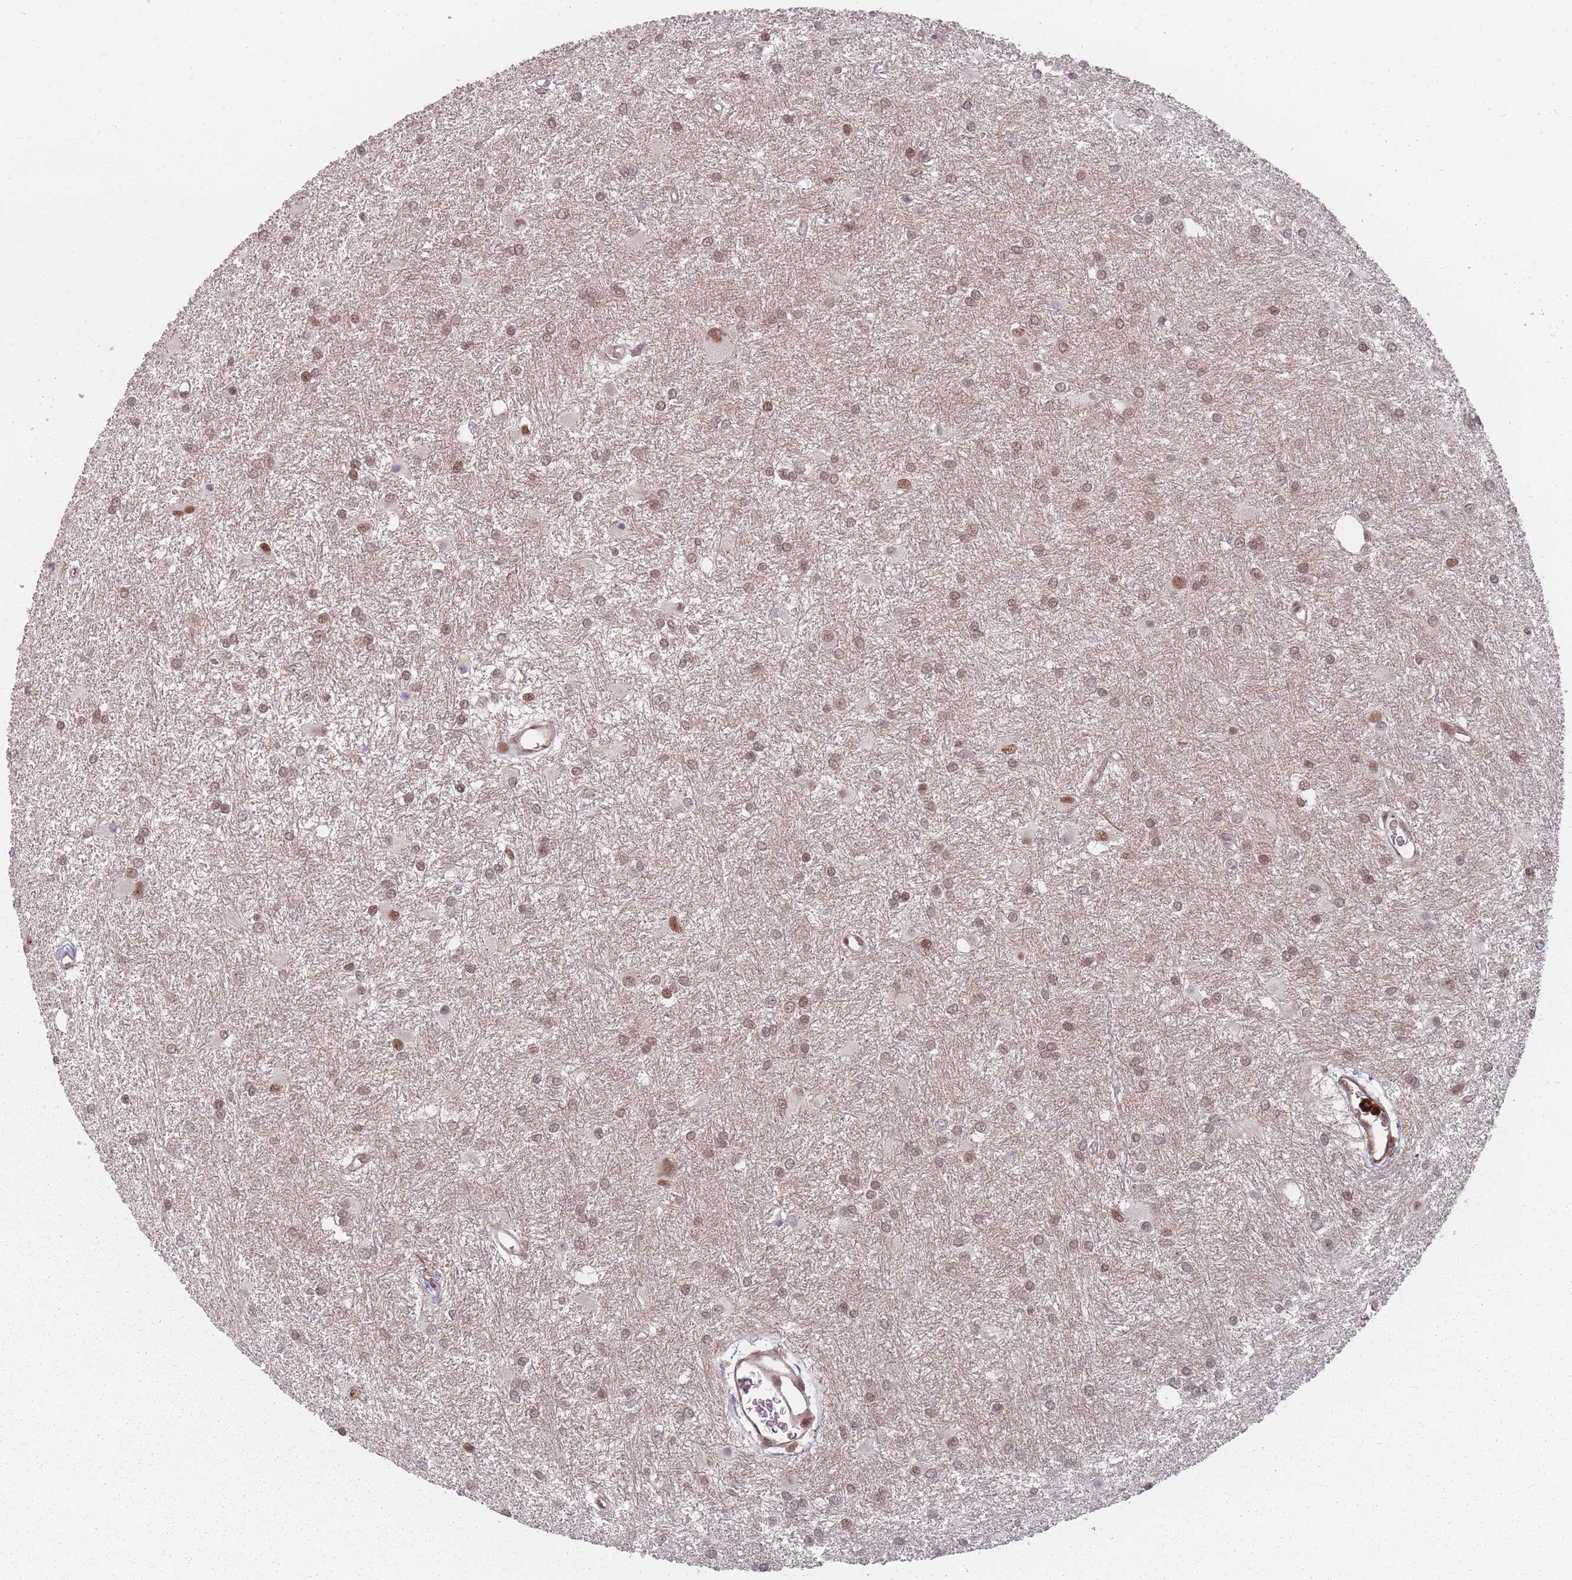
{"staining": {"intensity": "moderate", "quantity": ">75%", "location": "nuclear"}, "tissue": "glioma", "cell_type": "Tumor cells", "image_type": "cancer", "snomed": [{"axis": "morphology", "description": "Glioma, malignant, High grade"}, {"axis": "topography", "description": "Brain"}], "caption": "A high-resolution micrograph shows immunohistochemistry (IHC) staining of malignant glioma (high-grade), which exhibits moderate nuclear positivity in about >75% of tumor cells.", "gene": "WDR55", "patient": {"sex": "female", "age": 50}}